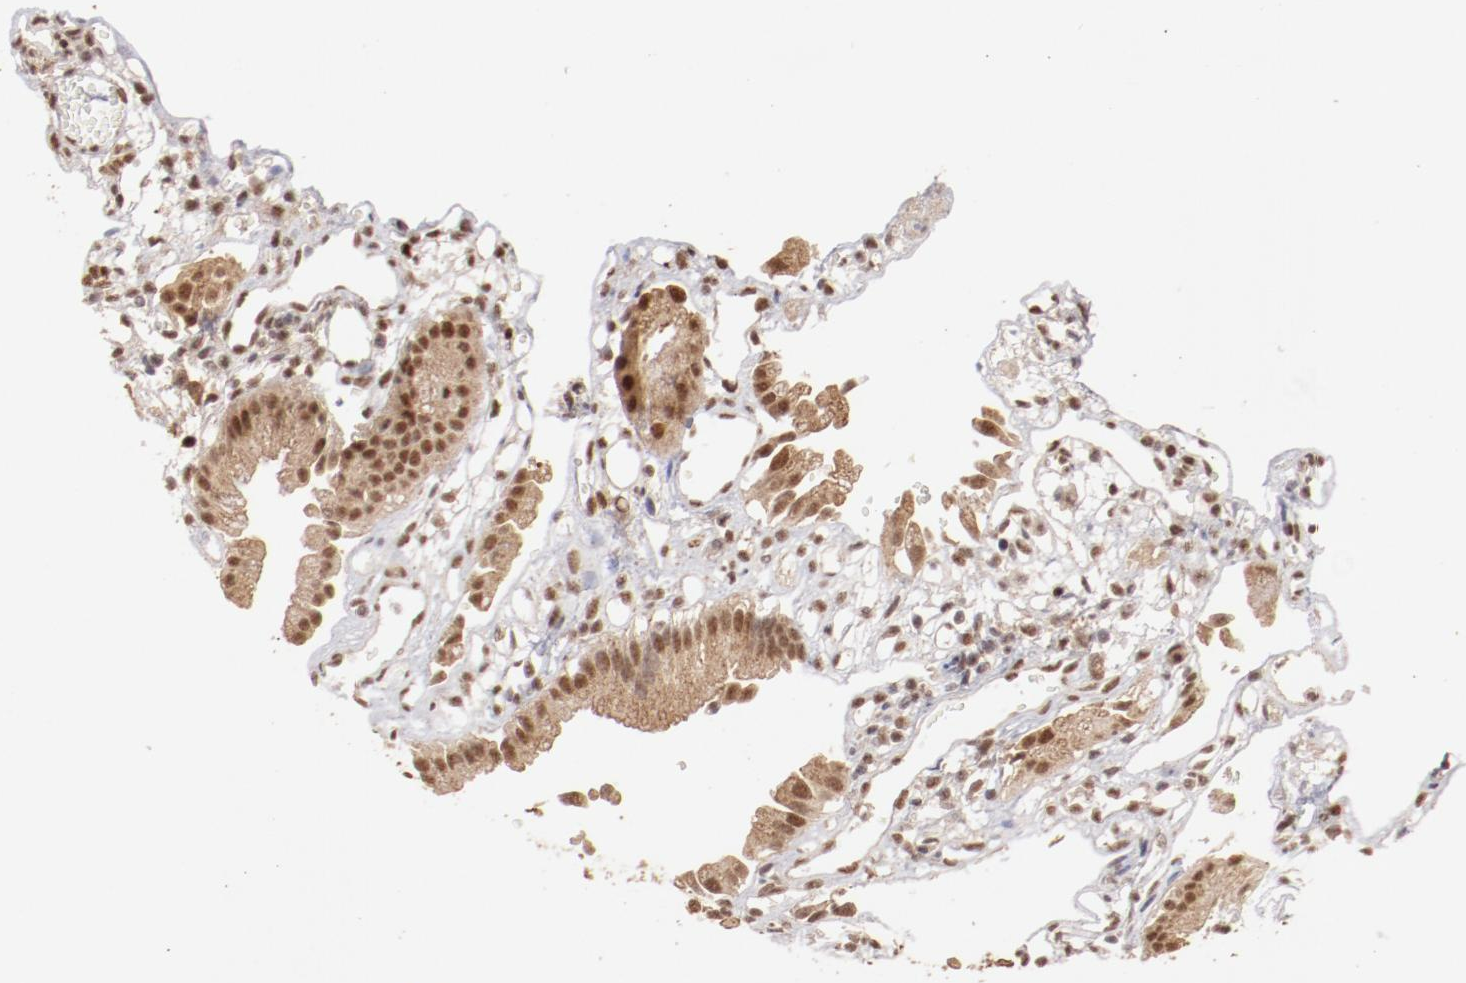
{"staining": {"intensity": "moderate", "quantity": ">75%", "location": "cytoplasmic/membranous,nuclear"}, "tissue": "gallbladder", "cell_type": "Glandular cells", "image_type": "normal", "snomed": [{"axis": "morphology", "description": "Normal tissue, NOS"}, {"axis": "topography", "description": "Gallbladder"}], "caption": "Immunohistochemistry (IHC) staining of benign gallbladder, which shows medium levels of moderate cytoplasmic/membranous,nuclear positivity in about >75% of glandular cells indicating moderate cytoplasmic/membranous,nuclear protein staining. The staining was performed using DAB (3,3'-diaminobenzidine) (brown) for protein detection and nuclei were counterstained in hematoxylin (blue).", "gene": "CLOCK", "patient": {"sex": "male", "age": 65}}